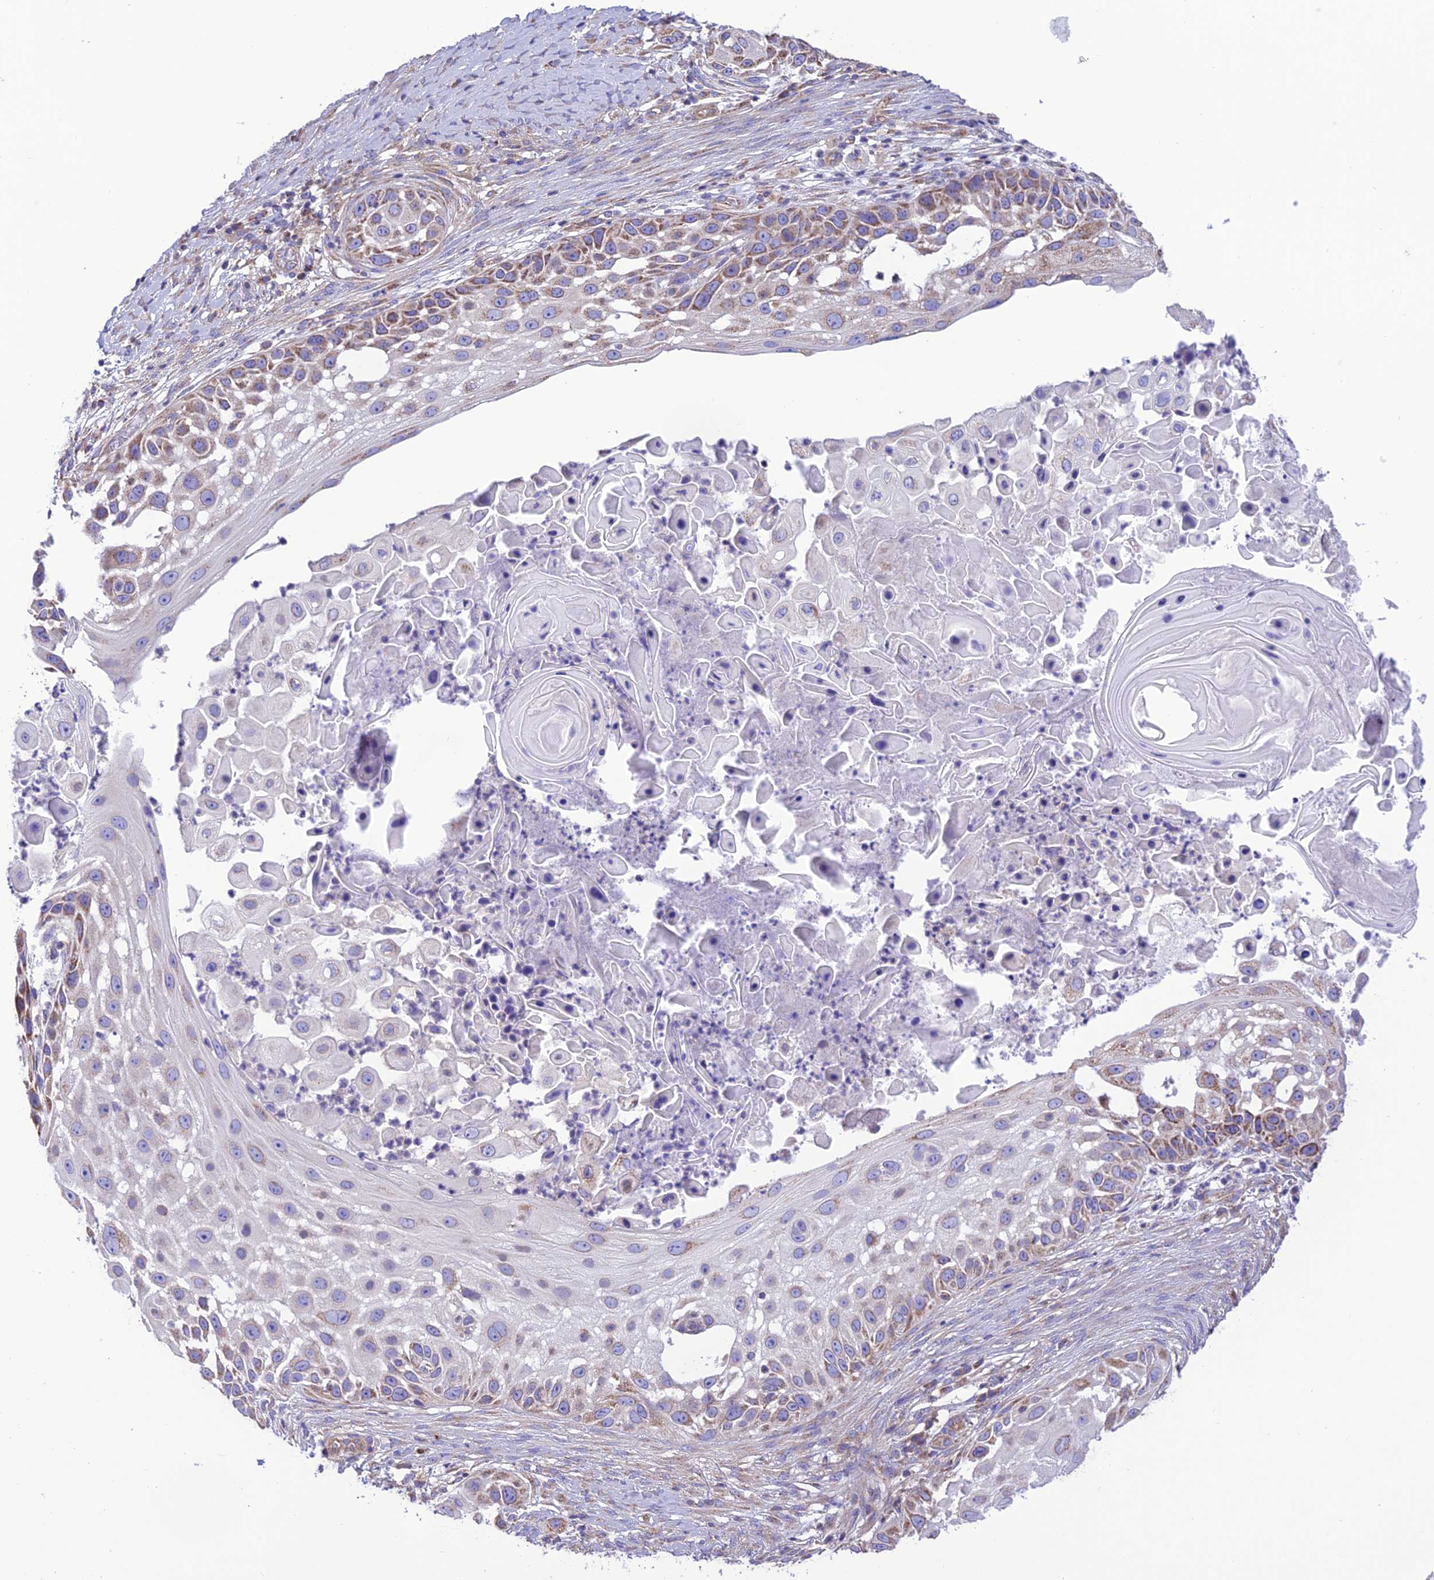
{"staining": {"intensity": "moderate", "quantity": "25%-75%", "location": "cytoplasmic/membranous"}, "tissue": "skin cancer", "cell_type": "Tumor cells", "image_type": "cancer", "snomed": [{"axis": "morphology", "description": "Squamous cell carcinoma, NOS"}, {"axis": "topography", "description": "Skin"}], "caption": "Protein staining reveals moderate cytoplasmic/membranous positivity in about 25%-75% of tumor cells in skin squamous cell carcinoma.", "gene": "MAP3K12", "patient": {"sex": "female", "age": 44}}